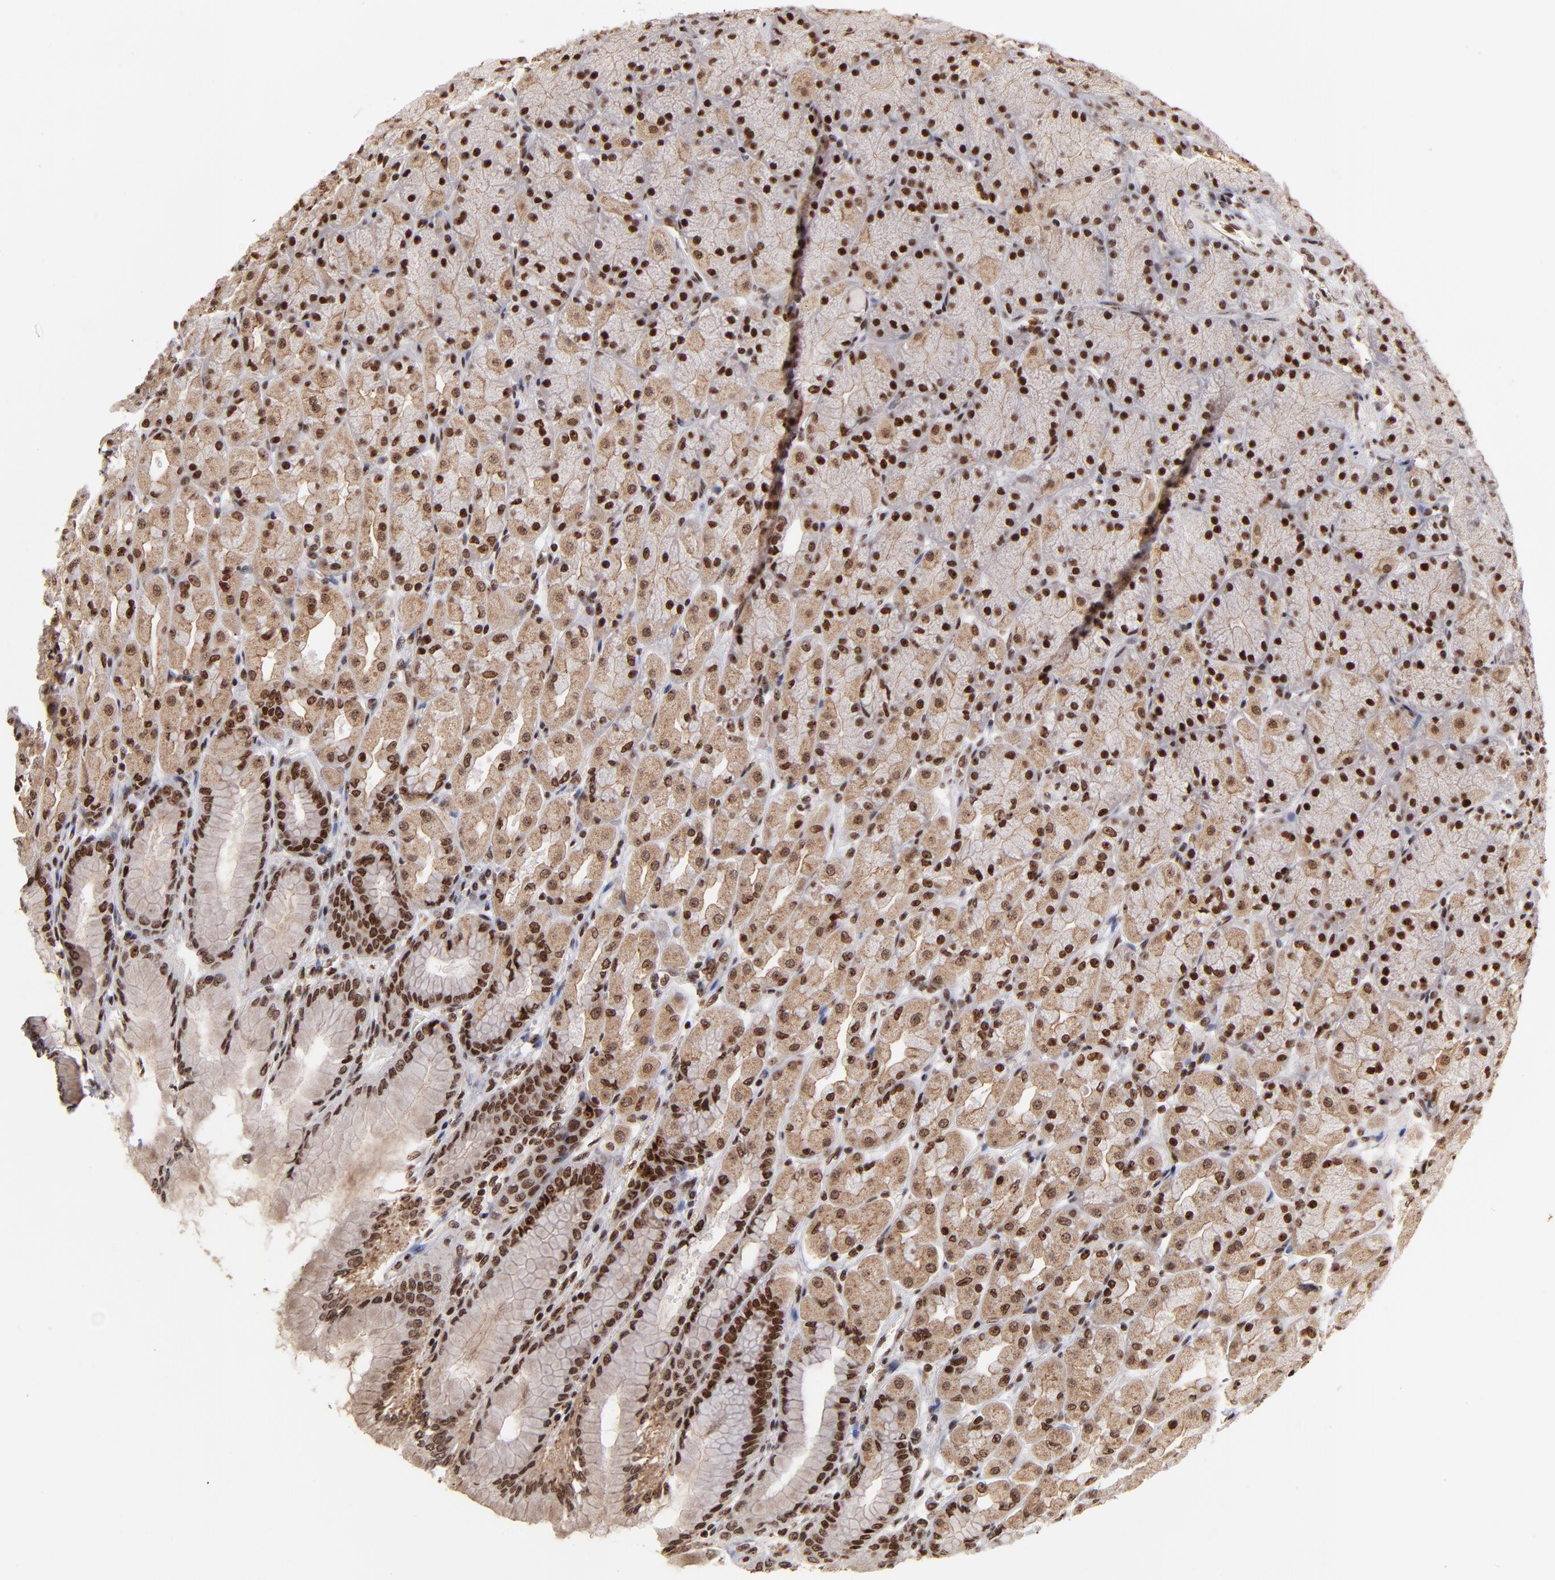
{"staining": {"intensity": "strong", "quantity": ">75%", "location": "cytoplasmic/membranous,nuclear"}, "tissue": "stomach", "cell_type": "Glandular cells", "image_type": "normal", "snomed": [{"axis": "morphology", "description": "Normal tissue, NOS"}, {"axis": "topography", "description": "Stomach, upper"}], "caption": "Brown immunohistochemical staining in unremarkable stomach shows strong cytoplasmic/membranous,nuclear staining in approximately >75% of glandular cells.", "gene": "ZNF146", "patient": {"sex": "female", "age": 56}}